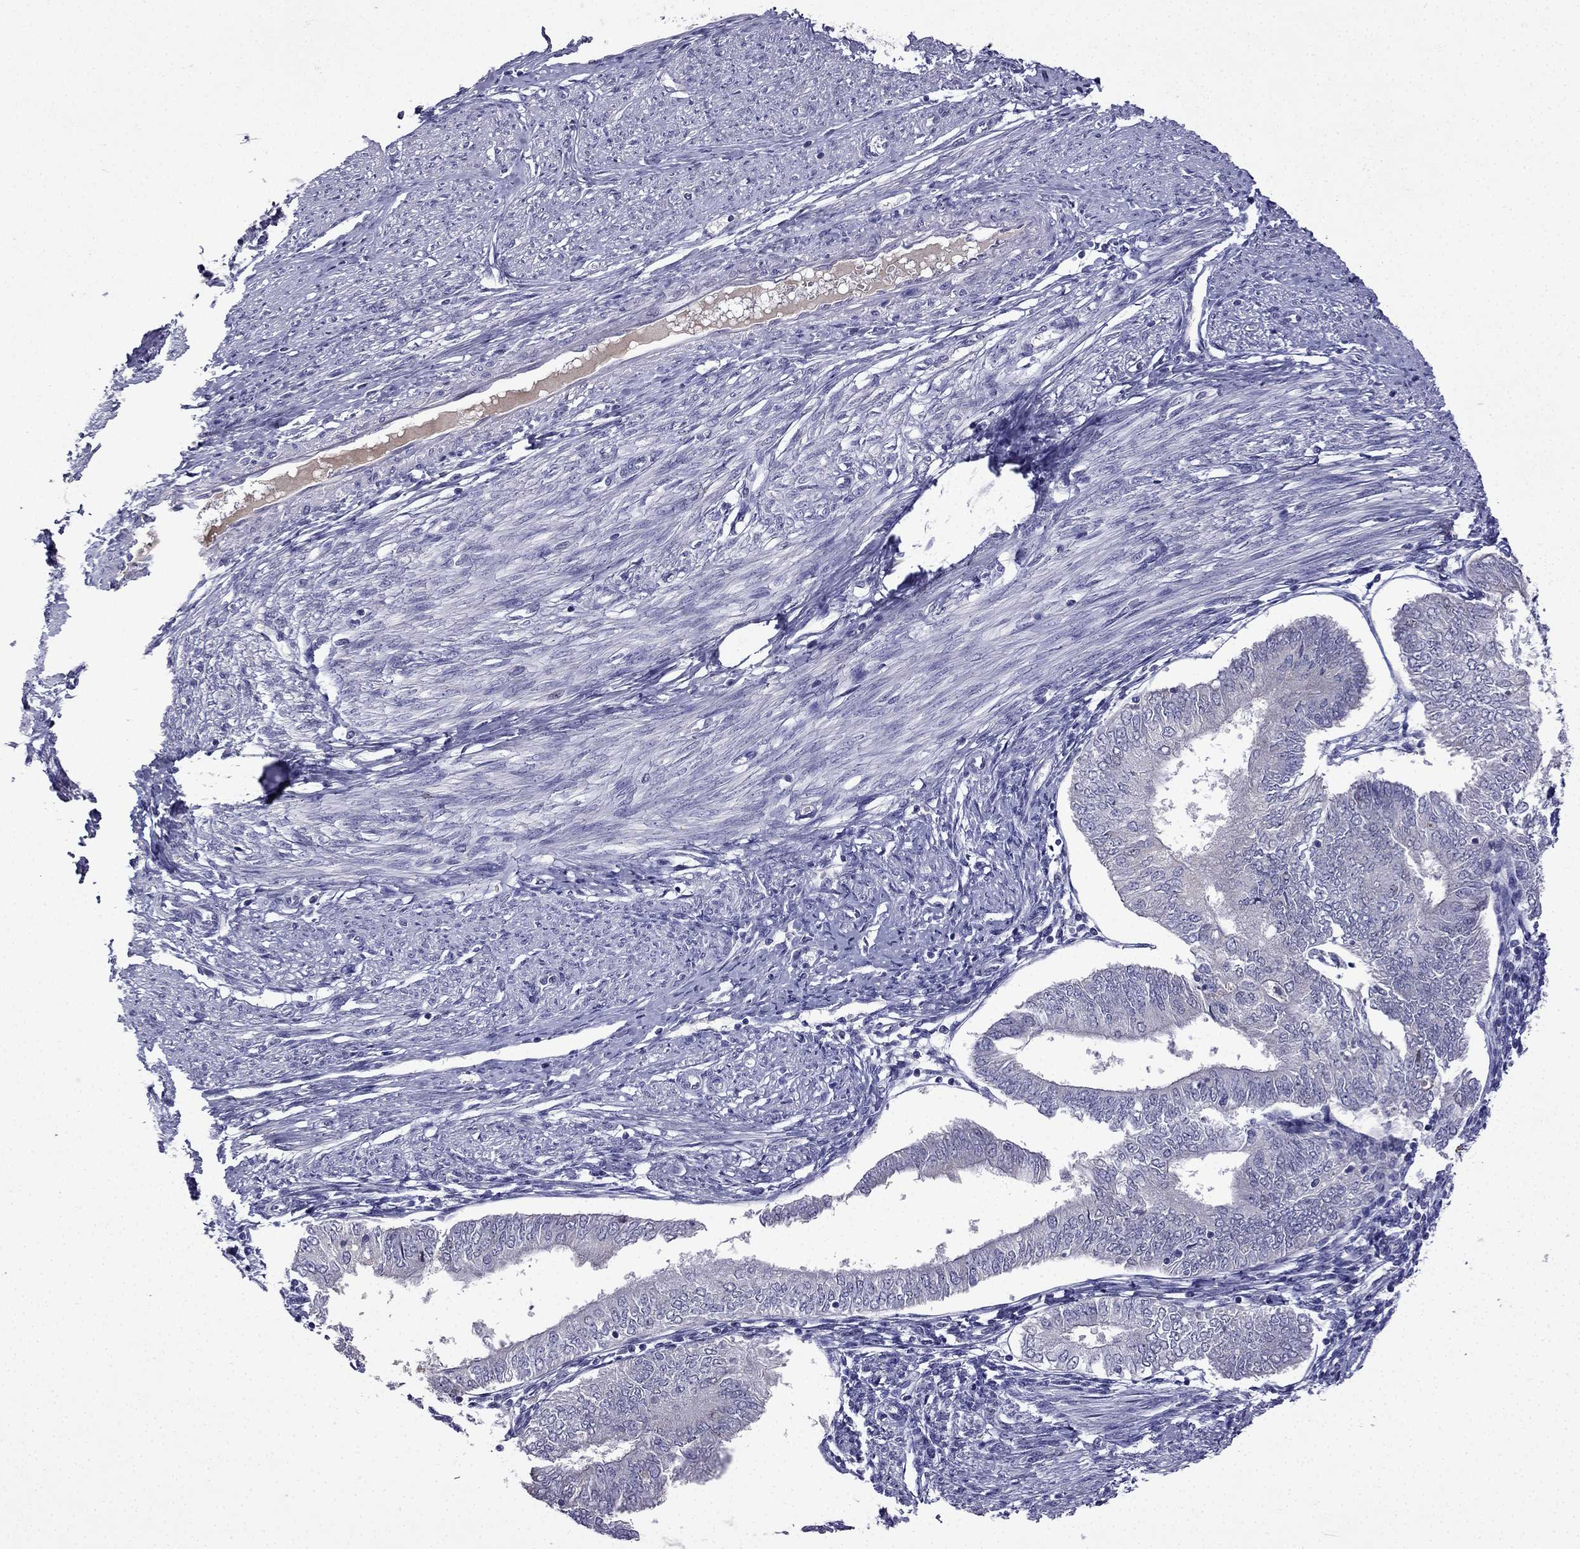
{"staining": {"intensity": "negative", "quantity": "none", "location": "none"}, "tissue": "endometrial cancer", "cell_type": "Tumor cells", "image_type": "cancer", "snomed": [{"axis": "morphology", "description": "Adenocarcinoma, NOS"}, {"axis": "topography", "description": "Endometrium"}], "caption": "The immunohistochemistry (IHC) histopathology image has no significant positivity in tumor cells of endometrial cancer tissue. The staining is performed using DAB (3,3'-diaminobenzidine) brown chromogen with nuclei counter-stained in using hematoxylin.", "gene": "UHRF1", "patient": {"sex": "female", "age": 58}}